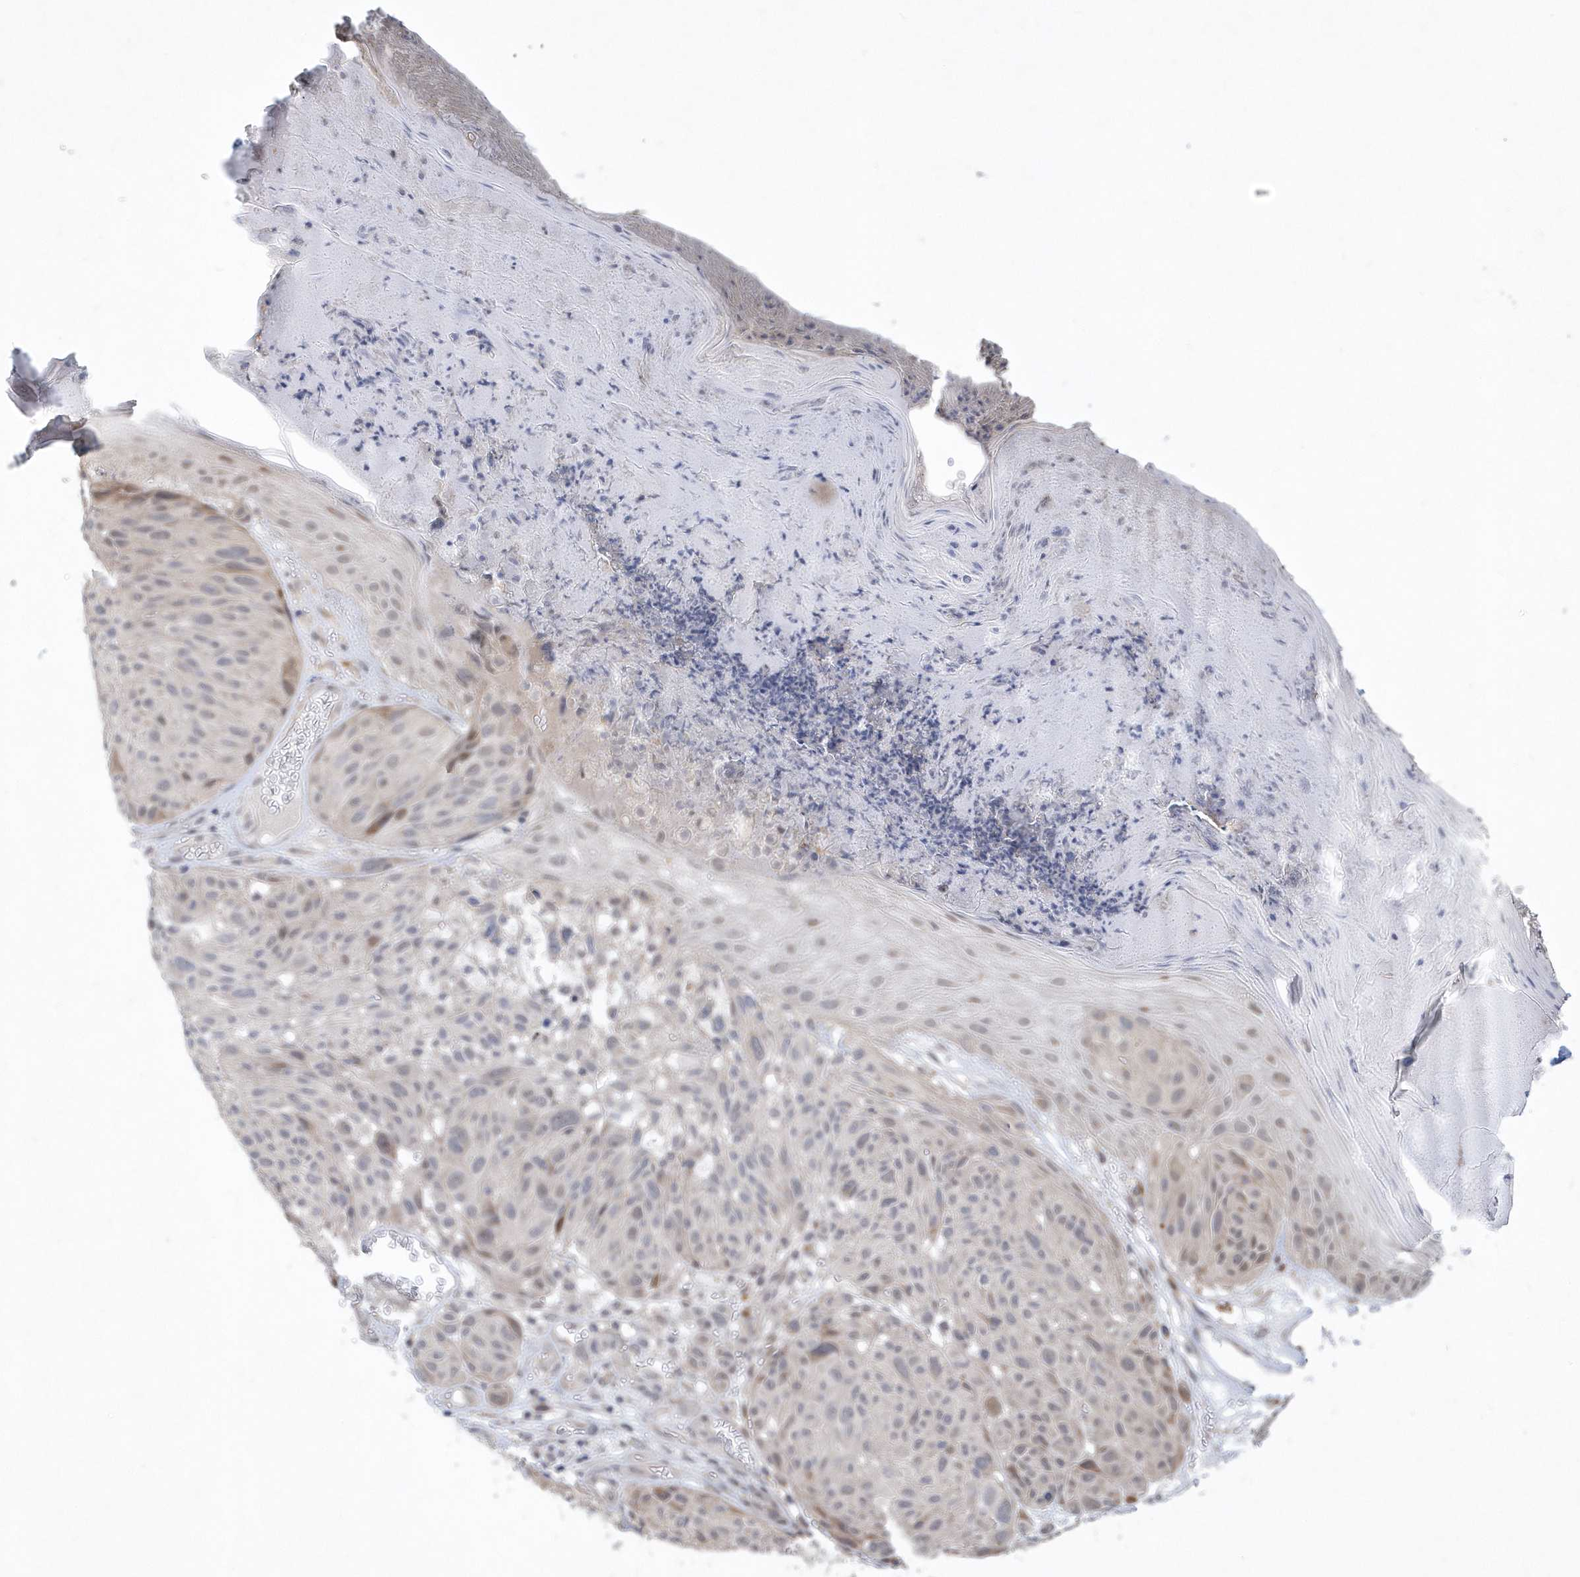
{"staining": {"intensity": "weak", "quantity": "<25%", "location": "nuclear"}, "tissue": "melanoma", "cell_type": "Tumor cells", "image_type": "cancer", "snomed": [{"axis": "morphology", "description": "Malignant melanoma, NOS"}, {"axis": "topography", "description": "Skin"}], "caption": "The photomicrograph displays no staining of tumor cells in melanoma. (Immunohistochemistry (ihc), brightfield microscopy, high magnification).", "gene": "TSPEAR", "patient": {"sex": "male", "age": 83}}